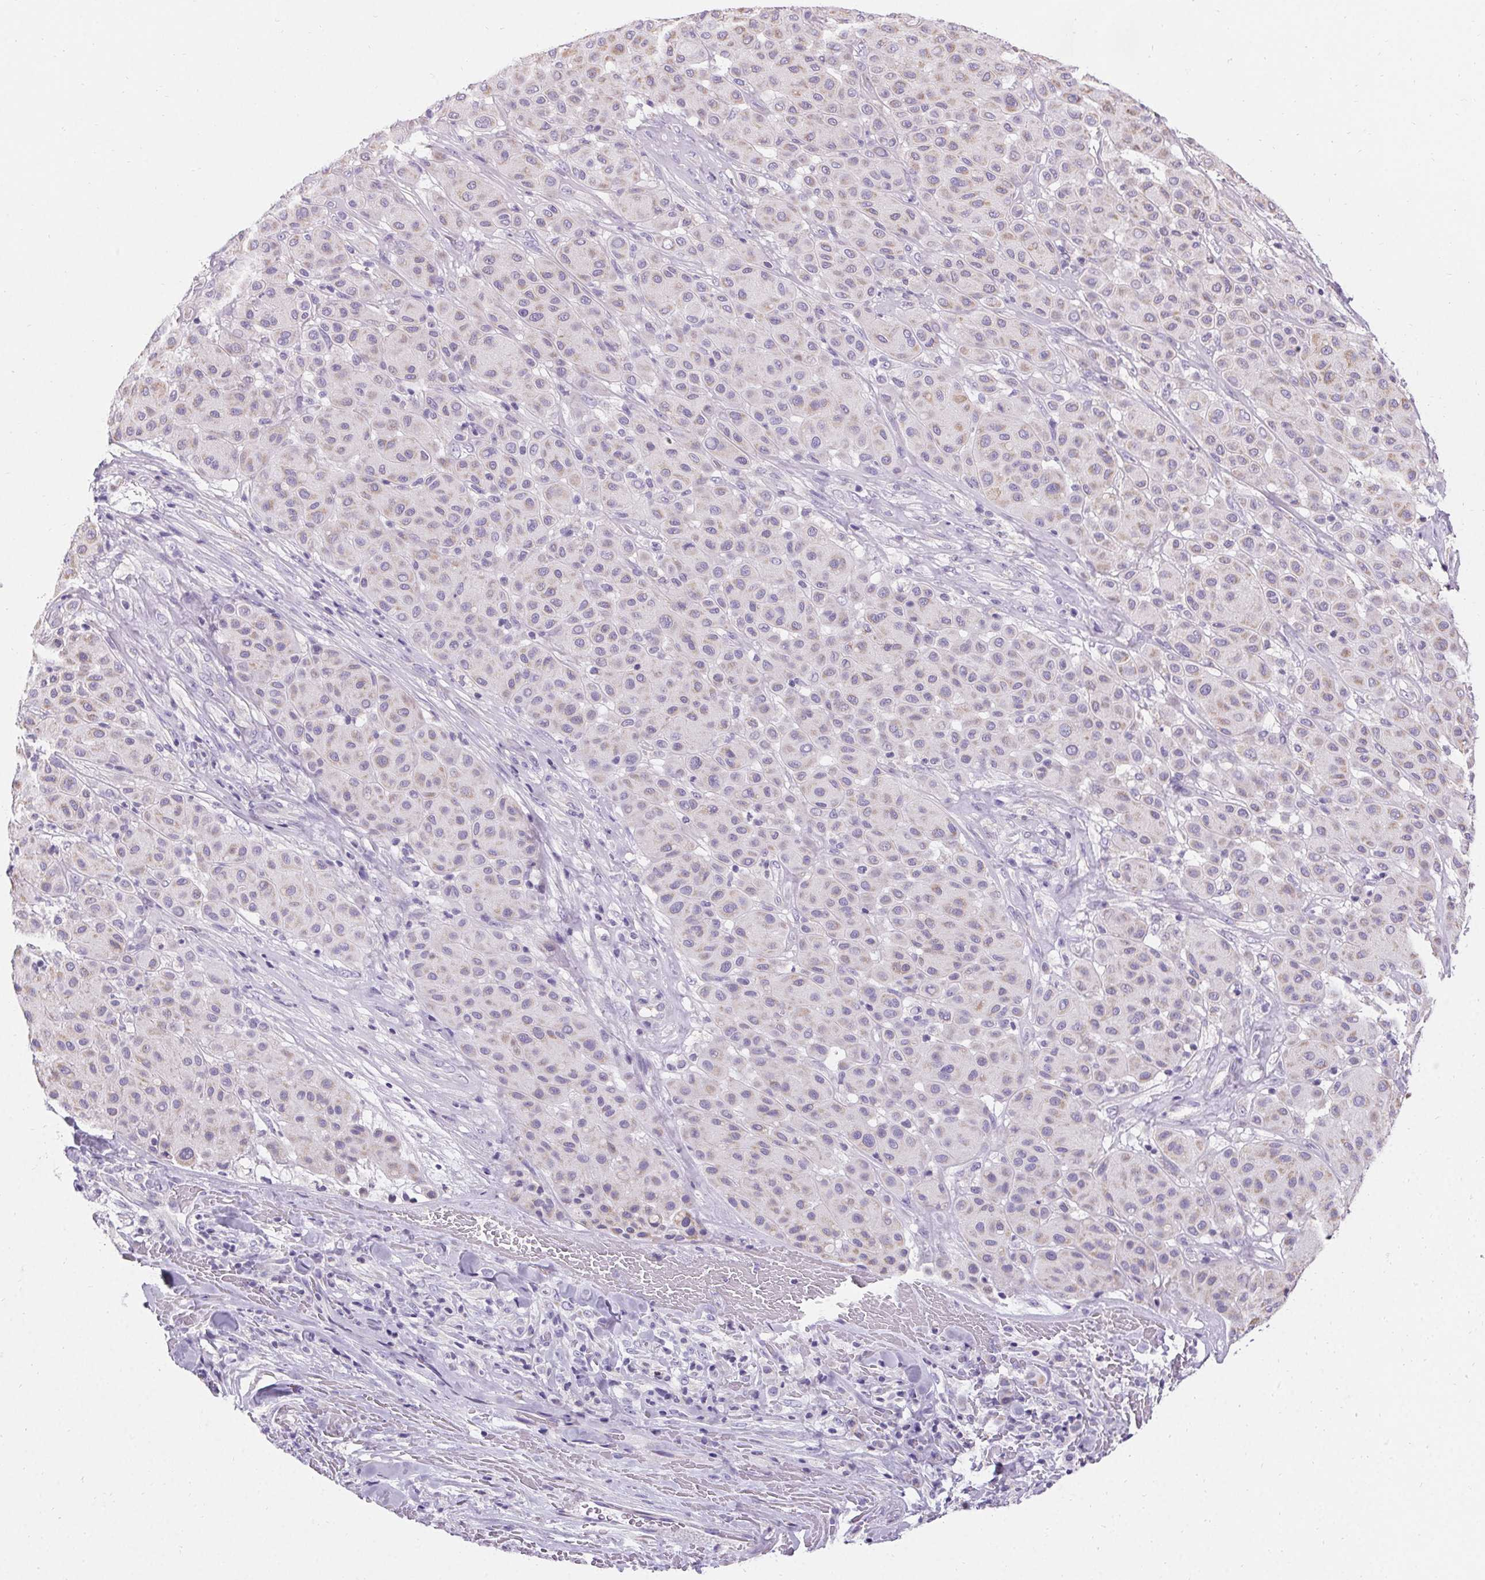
{"staining": {"intensity": "weak", "quantity": "<25%", "location": "cytoplasmic/membranous"}, "tissue": "melanoma", "cell_type": "Tumor cells", "image_type": "cancer", "snomed": [{"axis": "morphology", "description": "Malignant melanoma, Metastatic site"}, {"axis": "topography", "description": "Smooth muscle"}], "caption": "Immunohistochemistry (IHC) histopathology image of neoplastic tissue: human melanoma stained with DAB displays no significant protein staining in tumor cells.", "gene": "ASGR2", "patient": {"sex": "male", "age": 41}}